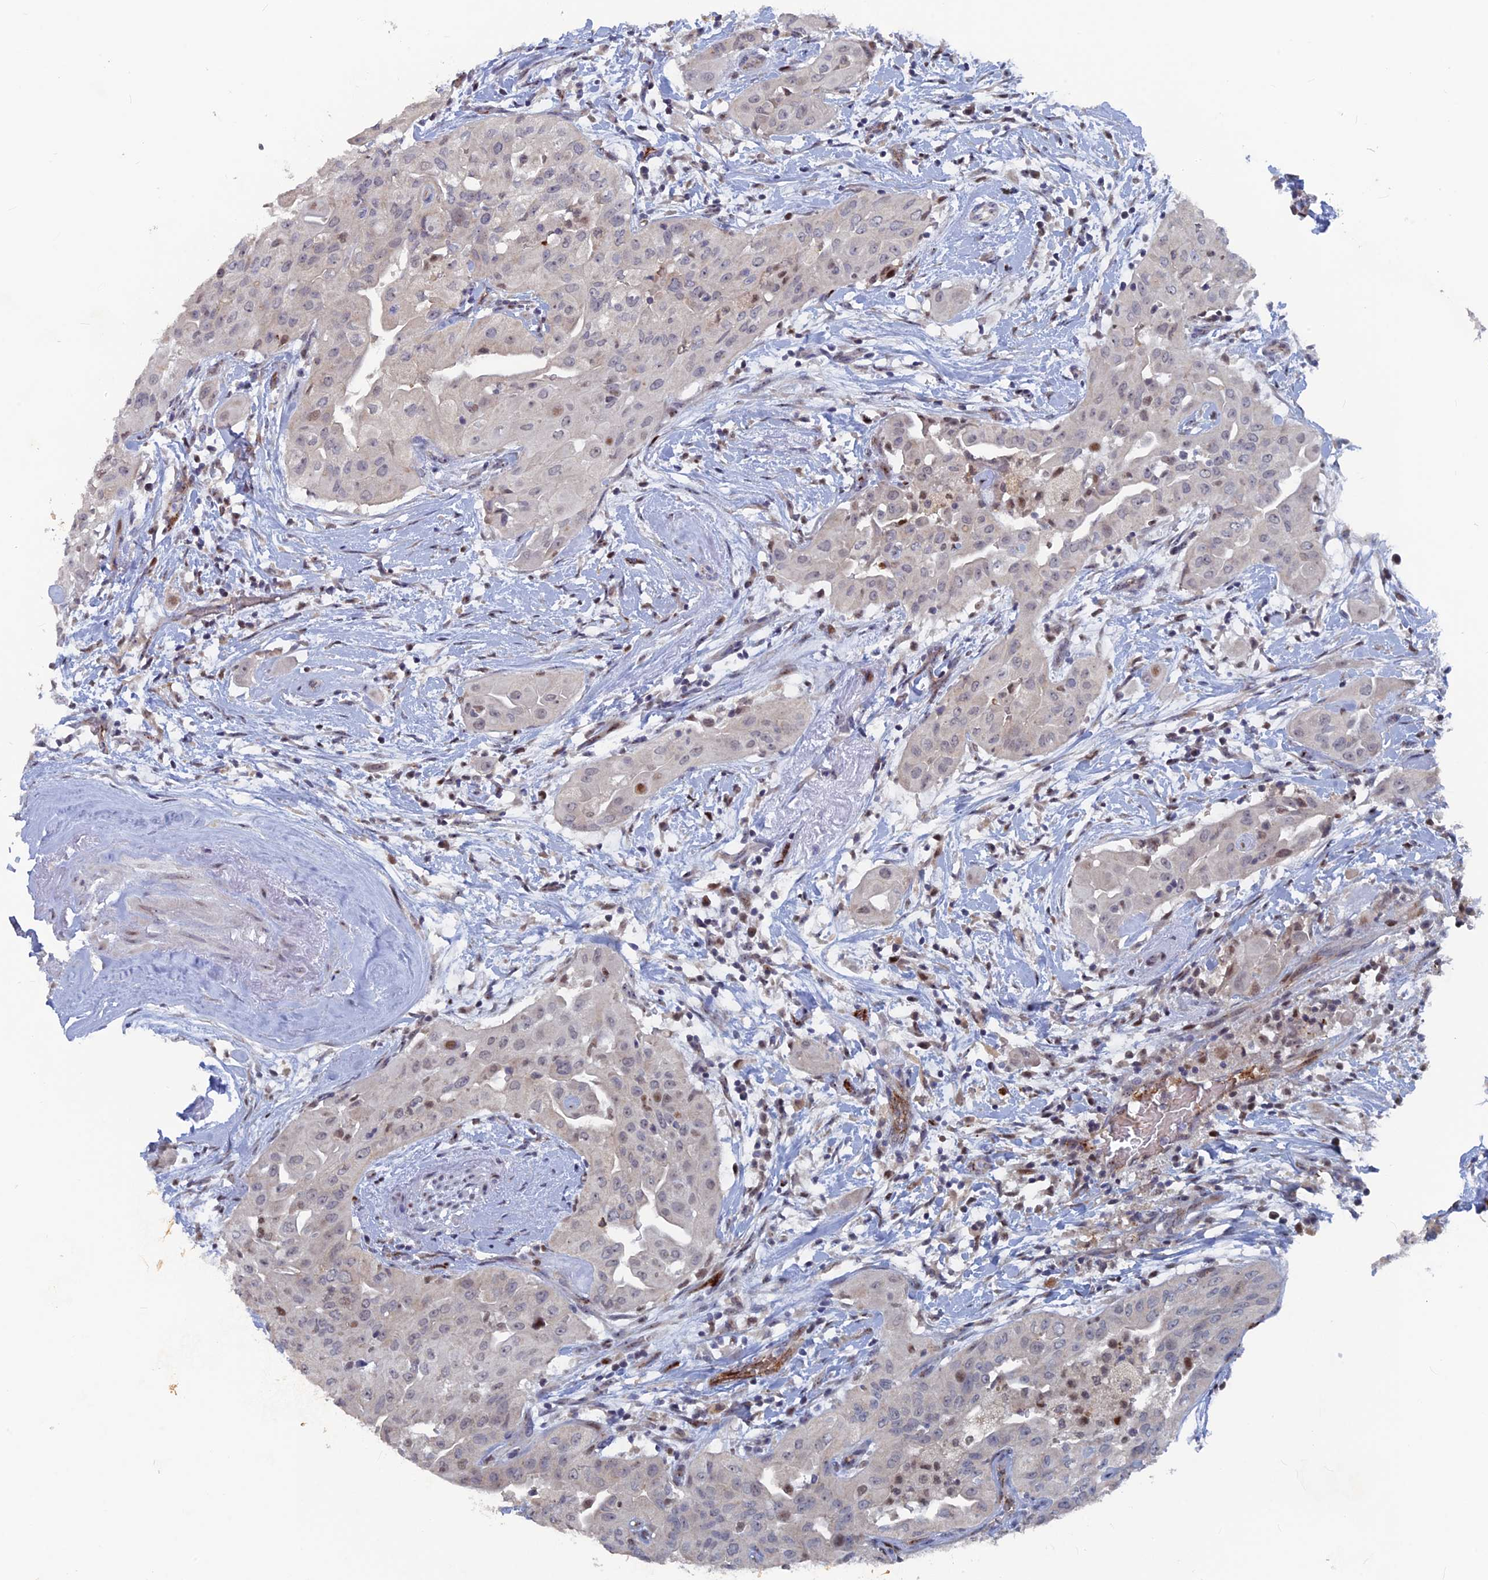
{"staining": {"intensity": "moderate", "quantity": "<25%", "location": "nuclear"}, "tissue": "thyroid cancer", "cell_type": "Tumor cells", "image_type": "cancer", "snomed": [{"axis": "morphology", "description": "Papillary adenocarcinoma, NOS"}, {"axis": "topography", "description": "Thyroid gland"}], "caption": "Papillary adenocarcinoma (thyroid) stained with DAB (3,3'-diaminobenzidine) immunohistochemistry (IHC) demonstrates low levels of moderate nuclear positivity in approximately <25% of tumor cells.", "gene": "SH3D21", "patient": {"sex": "female", "age": 59}}